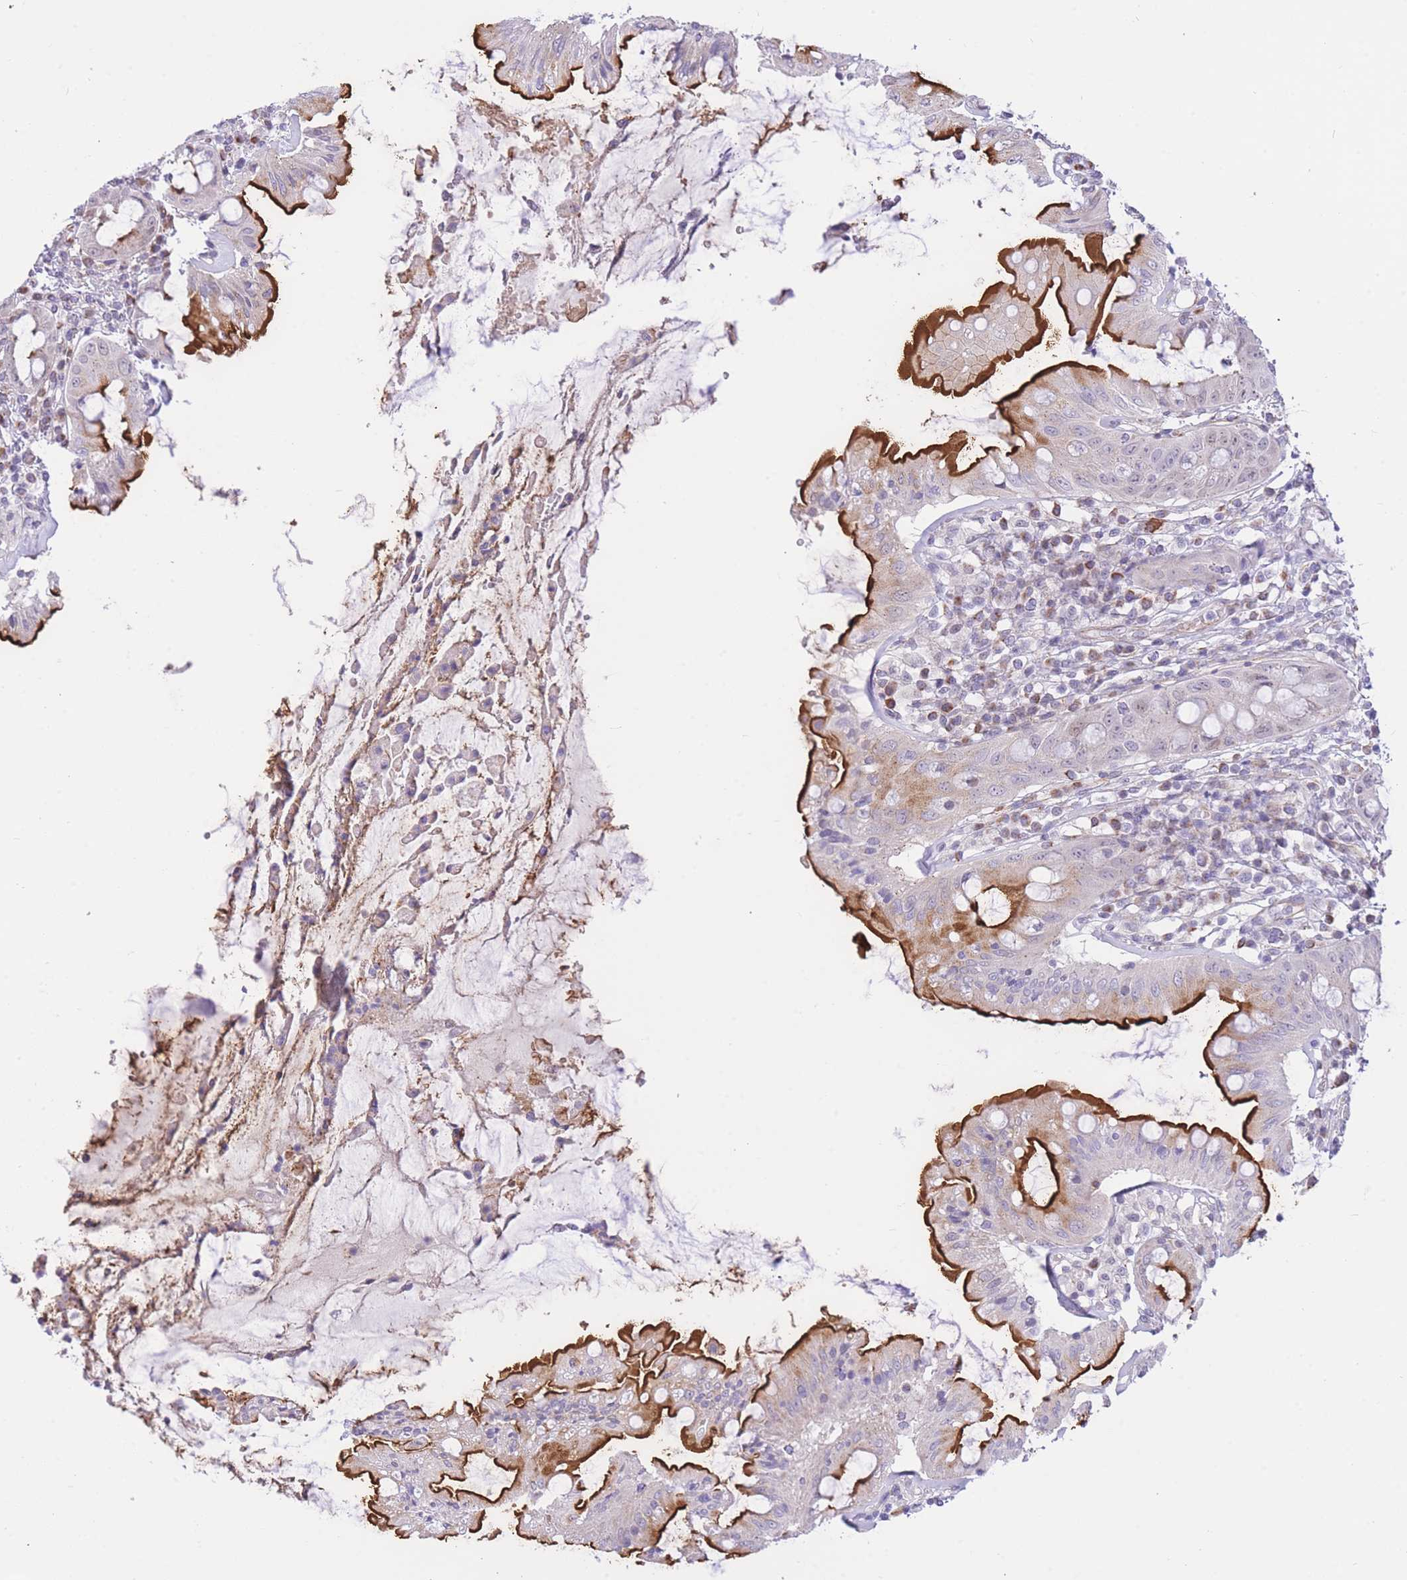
{"staining": {"intensity": "strong", "quantity": "<25%", "location": "cytoplasmic/membranous"}, "tissue": "rectum", "cell_type": "Glandular cells", "image_type": "normal", "snomed": [{"axis": "morphology", "description": "Normal tissue, NOS"}, {"axis": "topography", "description": "Rectum"}], "caption": "Rectum stained with a protein marker reveals strong staining in glandular cells.", "gene": "PSG11", "patient": {"sex": "female", "age": 57}}